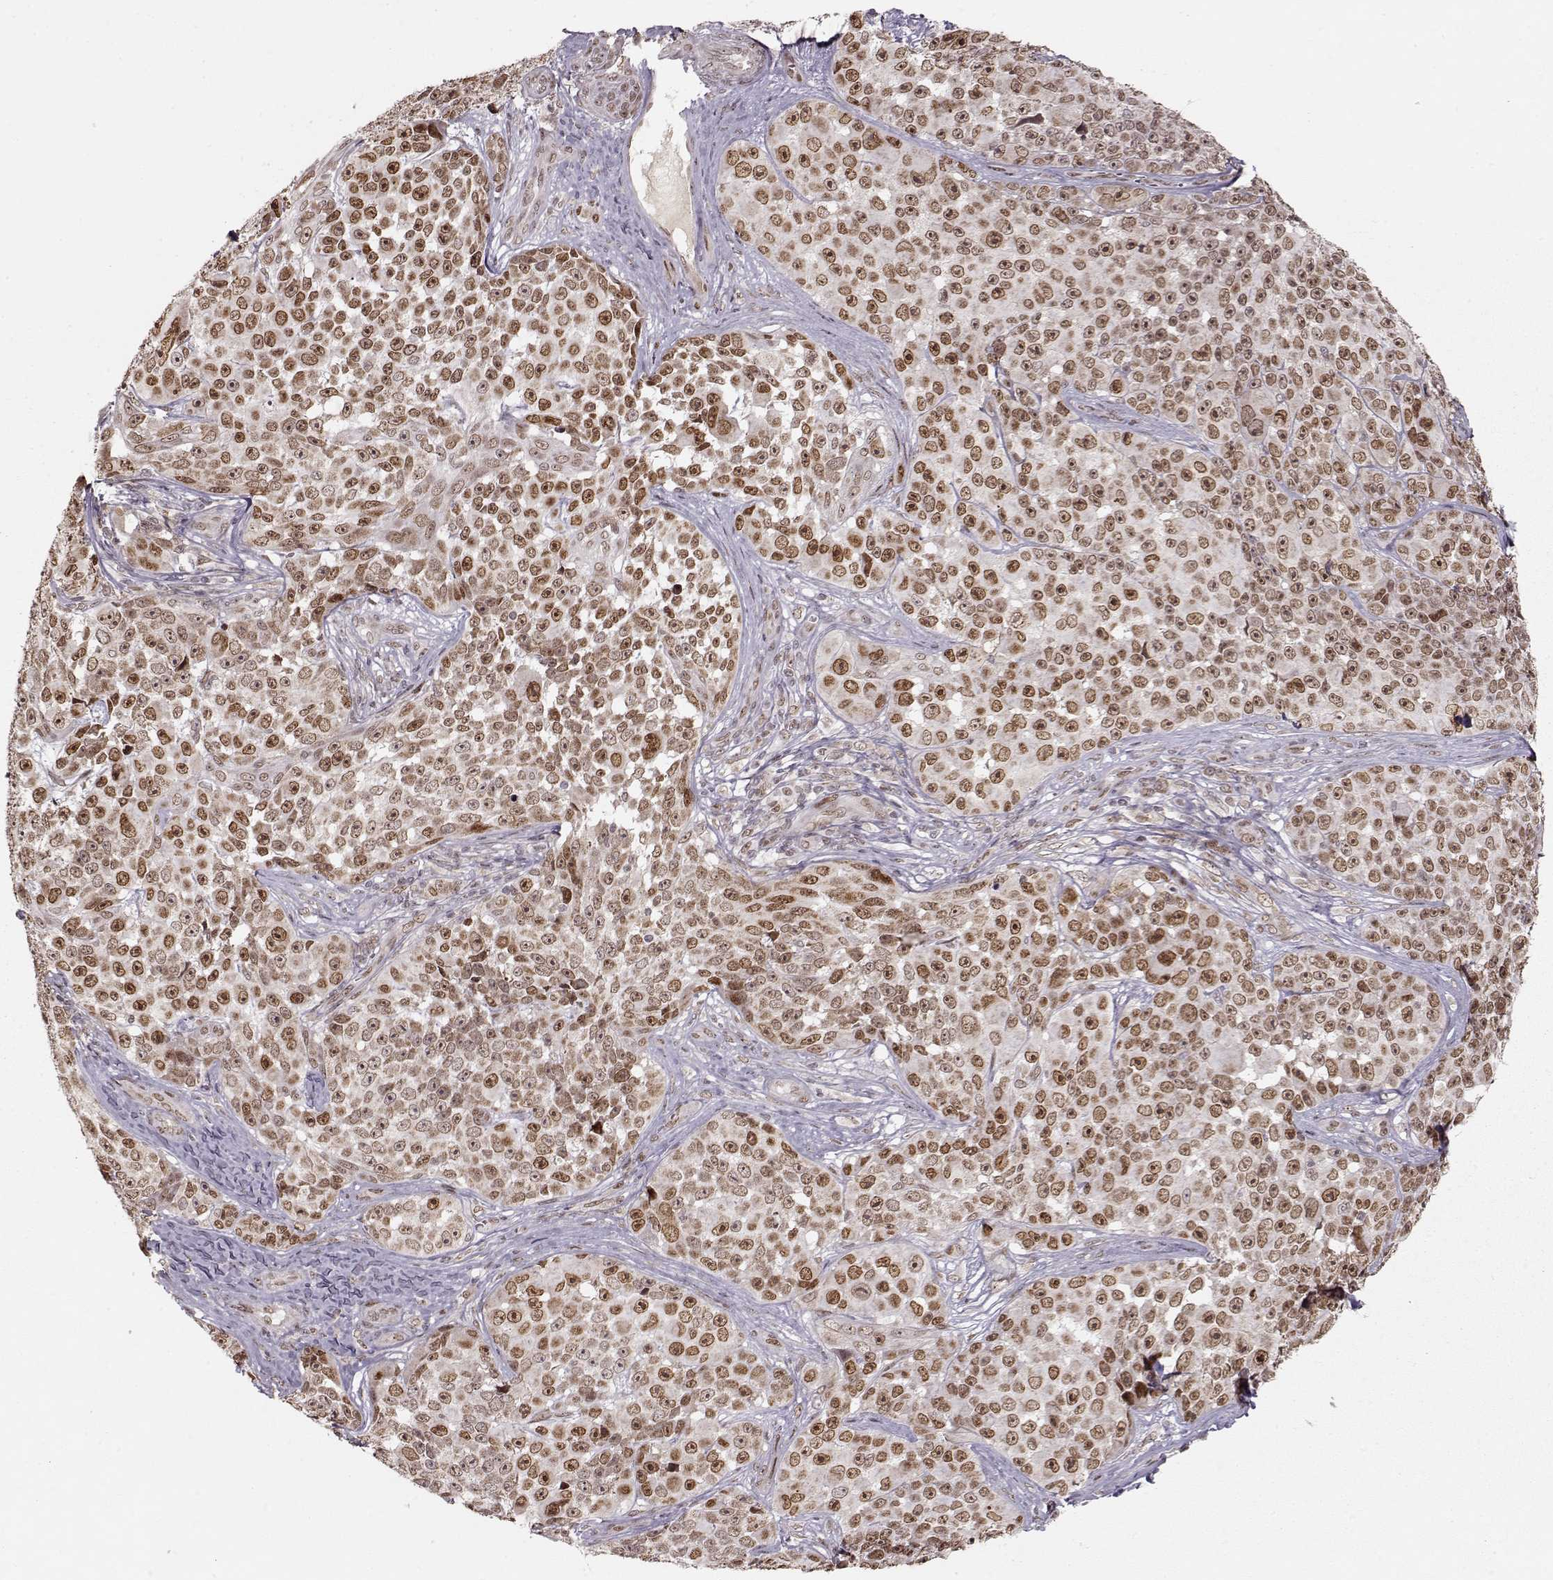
{"staining": {"intensity": "moderate", "quantity": ">75%", "location": "nuclear"}, "tissue": "melanoma", "cell_type": "Tumor cells", "image_type": "cancer", "snomed": [{"axis": "morphology", "description": "Malignant melanoma, NOS"}, {"axis": "topography", "description": "Skin"}], "caption": "Malignant melanoma stained for a protein exhibits moderate nuclear positivity in tumor cells.", "gene": "RAI1", "patient": {"sex": "female", "age": 88}}